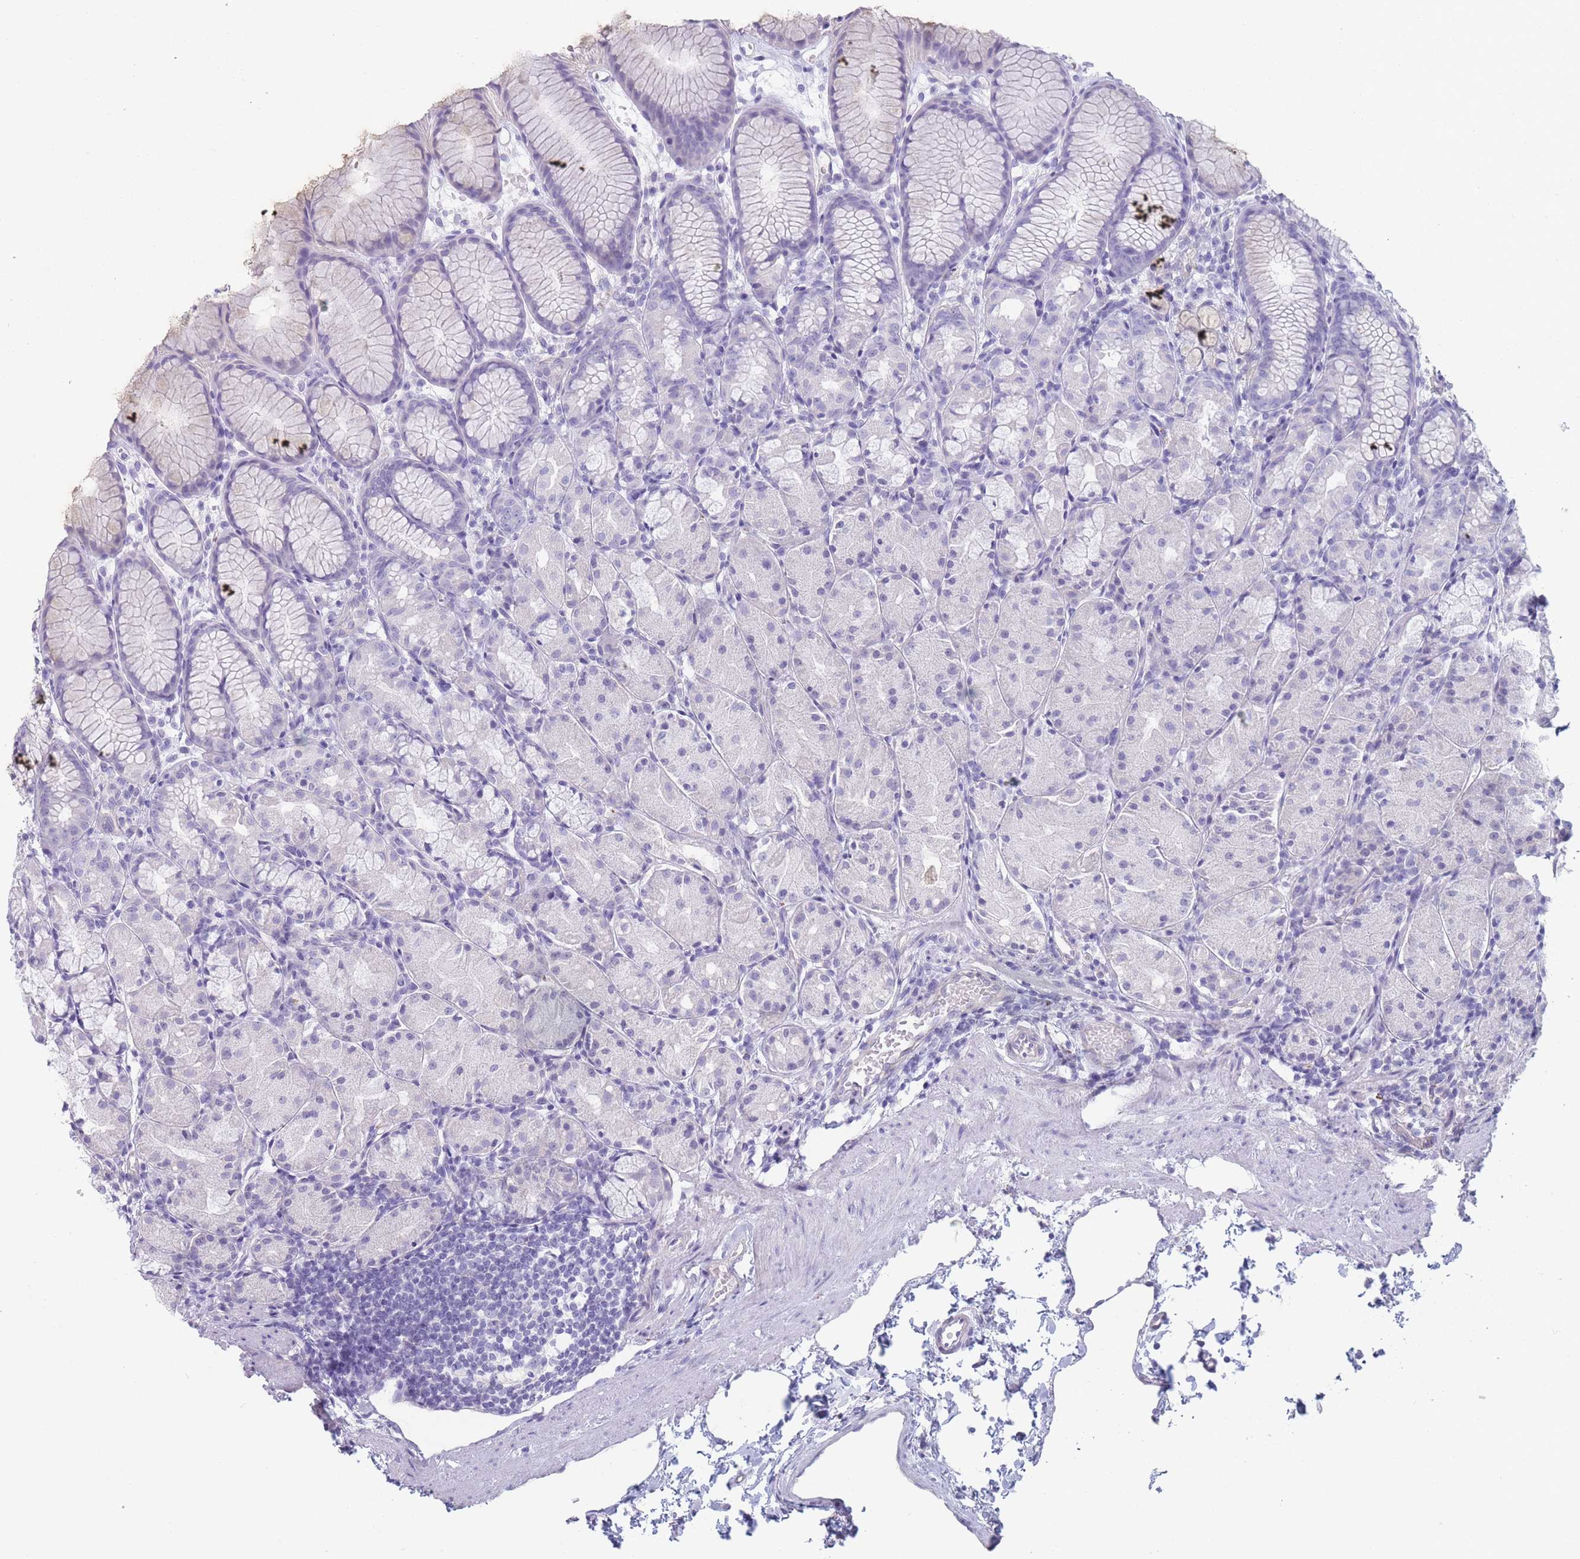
{"staining": {"intensity": "negative", "quantity": "none", "location": "none"}, "tissue": "stomach", "cell_type": "Glandular cells", "image_type": "normal", "snomed": [{"axis": "morphology", "description": "Normal tissue, NOS"}, {"axis": "topography", "description": "Stomach, upper"}], "caption": "Glandular cells show no significant staining in benign stomach. (DAB immunohistochemistry (IHC), high magnification).", "gene": "GPR12", "patient": {"sex": "male", "age": 47}}